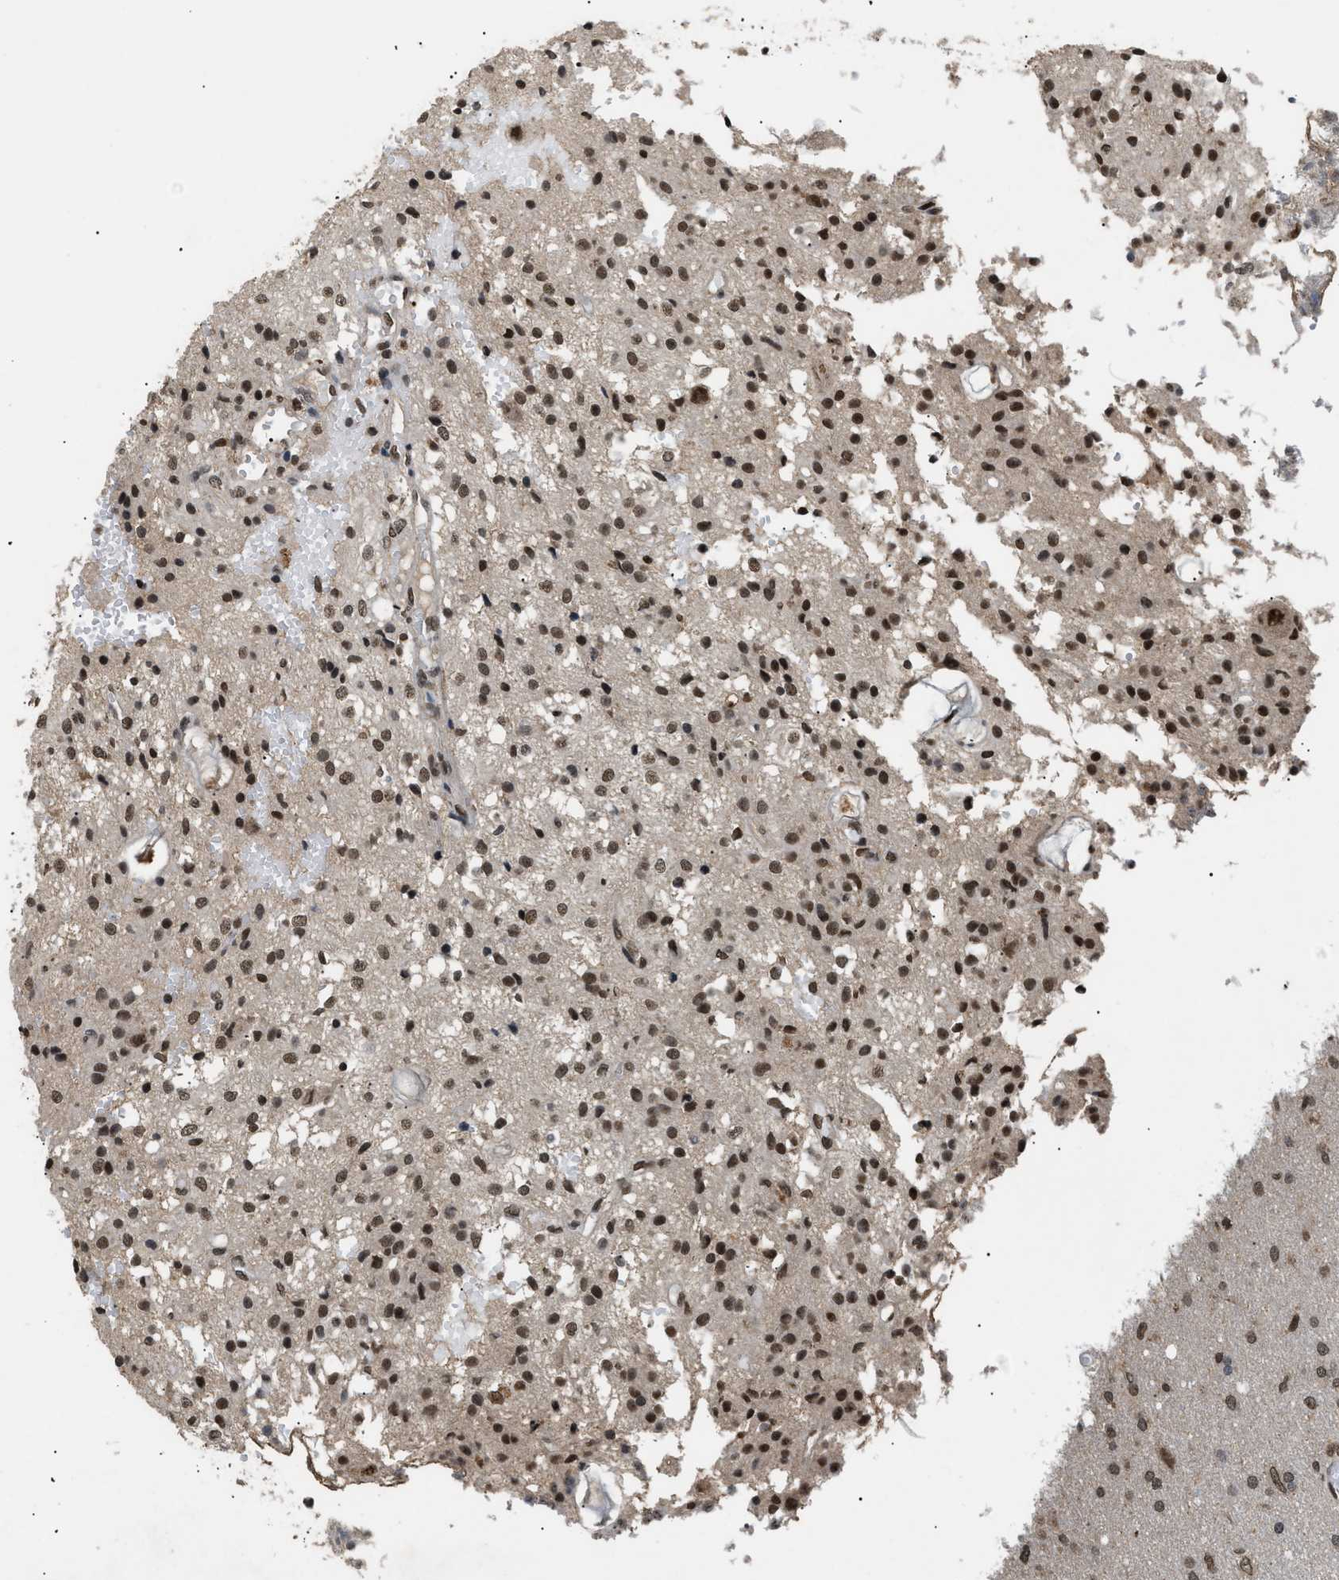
{"staining": {"intensity": "strong", "quantity": ">75%", "location": "nuclear"}, "tissue": "glioma", "cell_type": "Tumor cells", "image_type": "cancer", "snomed": [{"axis": "morphology", "description": "Glioma, malignant, High grade"}, {"axis": "topography", "description": "Brain"}], "caption": "This histopathology image displays immunohistochemistry (IHC) staining of glioma, with high strong nuclear expression in approximately >75% of tumor cells.", "gene": "RBM5", "patient": {"sex": "female", "age": 59}}